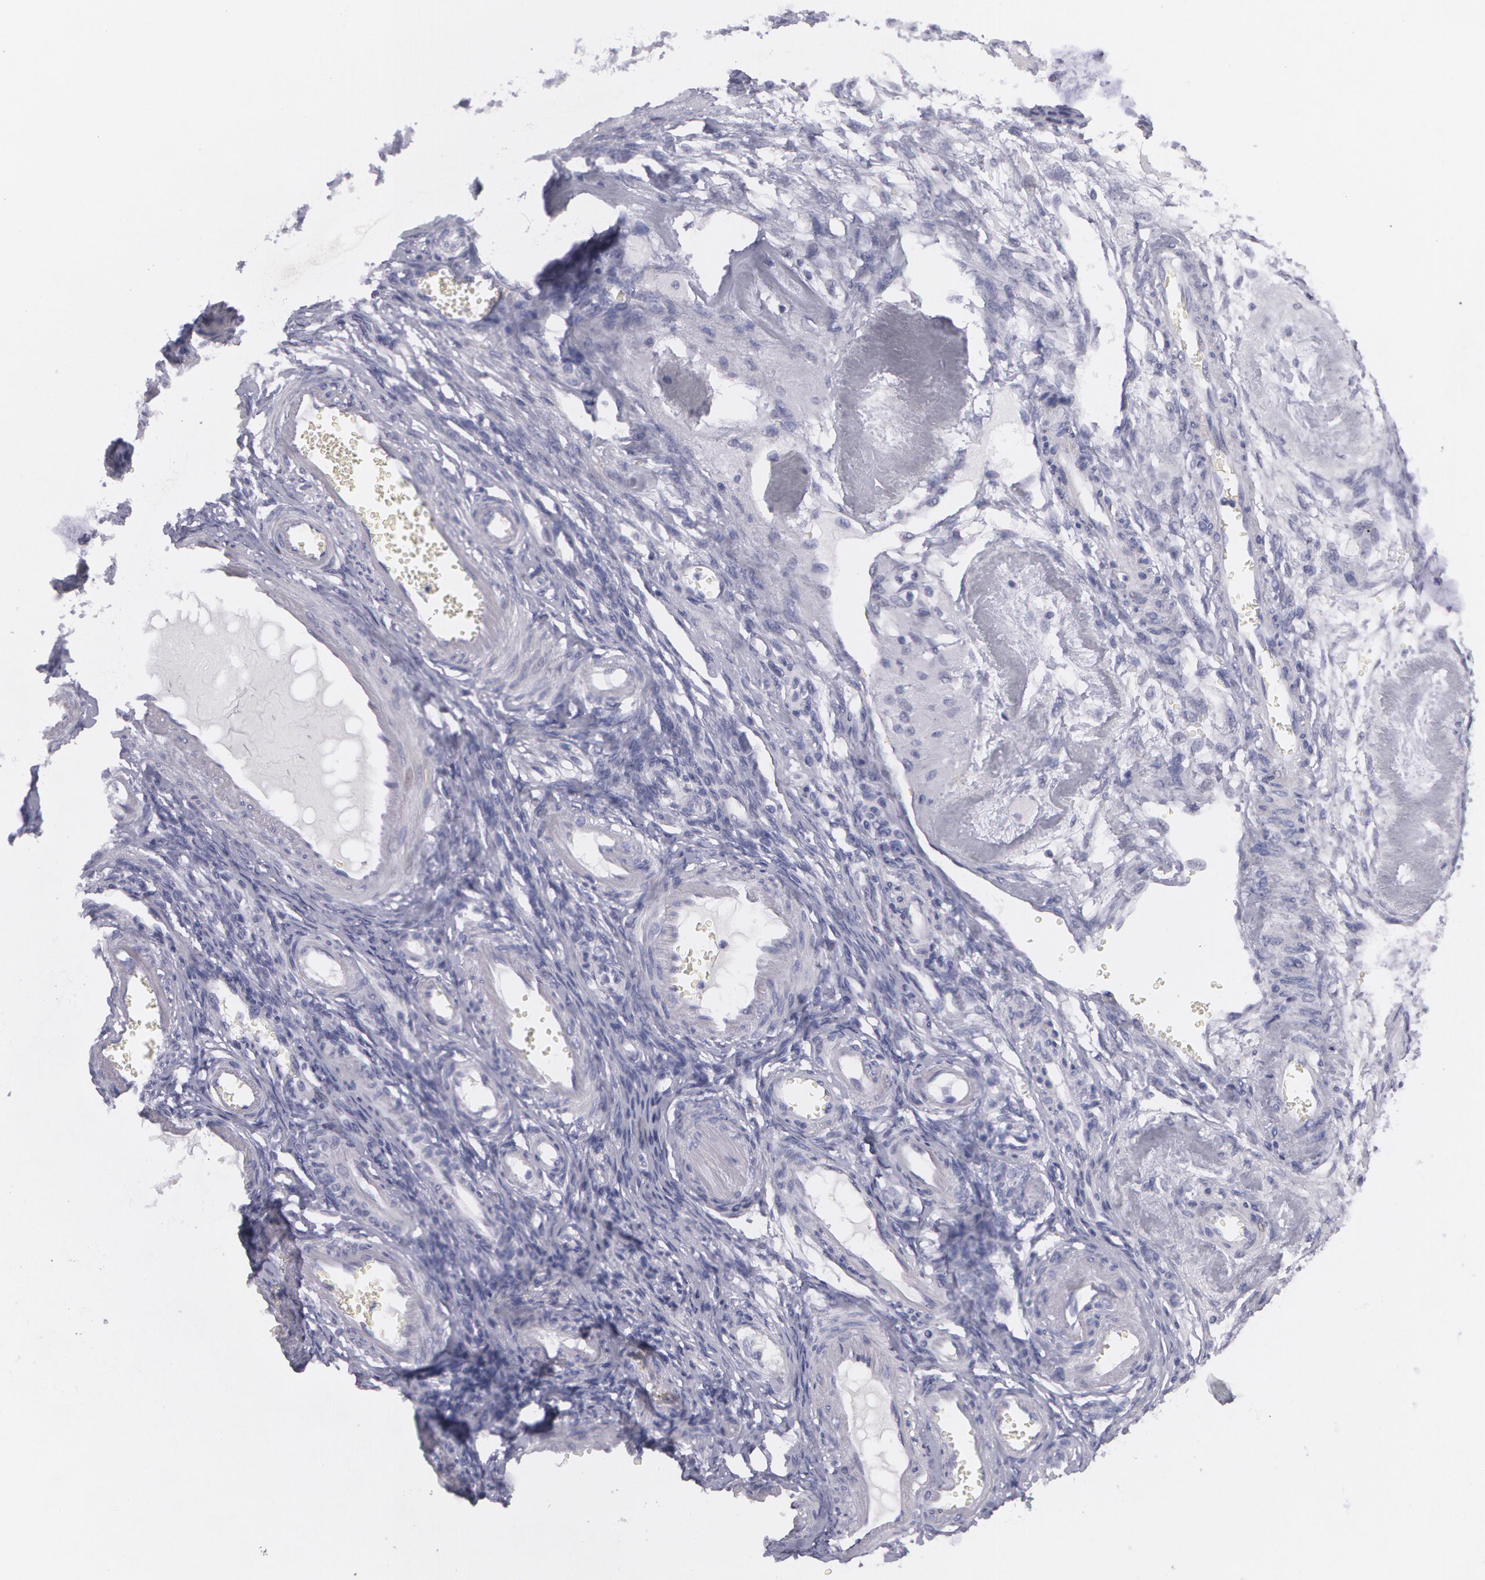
{"staining": {"intensity": "negative", "quantity": "none", "location": "none"}, "tissue": "ovarian cancer", "cell_type": "Tumor cells", "image_type": "cancer", "snomed": [{"axis": "morphology", "description": "Cystadenocarcinoma, mucinous, NOS"}, {"axis": "topography", "description": "Ovary"}], "caption": "Photomicrograph shows no protein expression in tumor cells of mucinous cystadenocarcinoma (ovarian) tissue. (DAB immunohistochemistry (IHC) with hematoxylin counter stain).", "gene": "AMACR", "patient": {"sex": "female", "age": 57}}